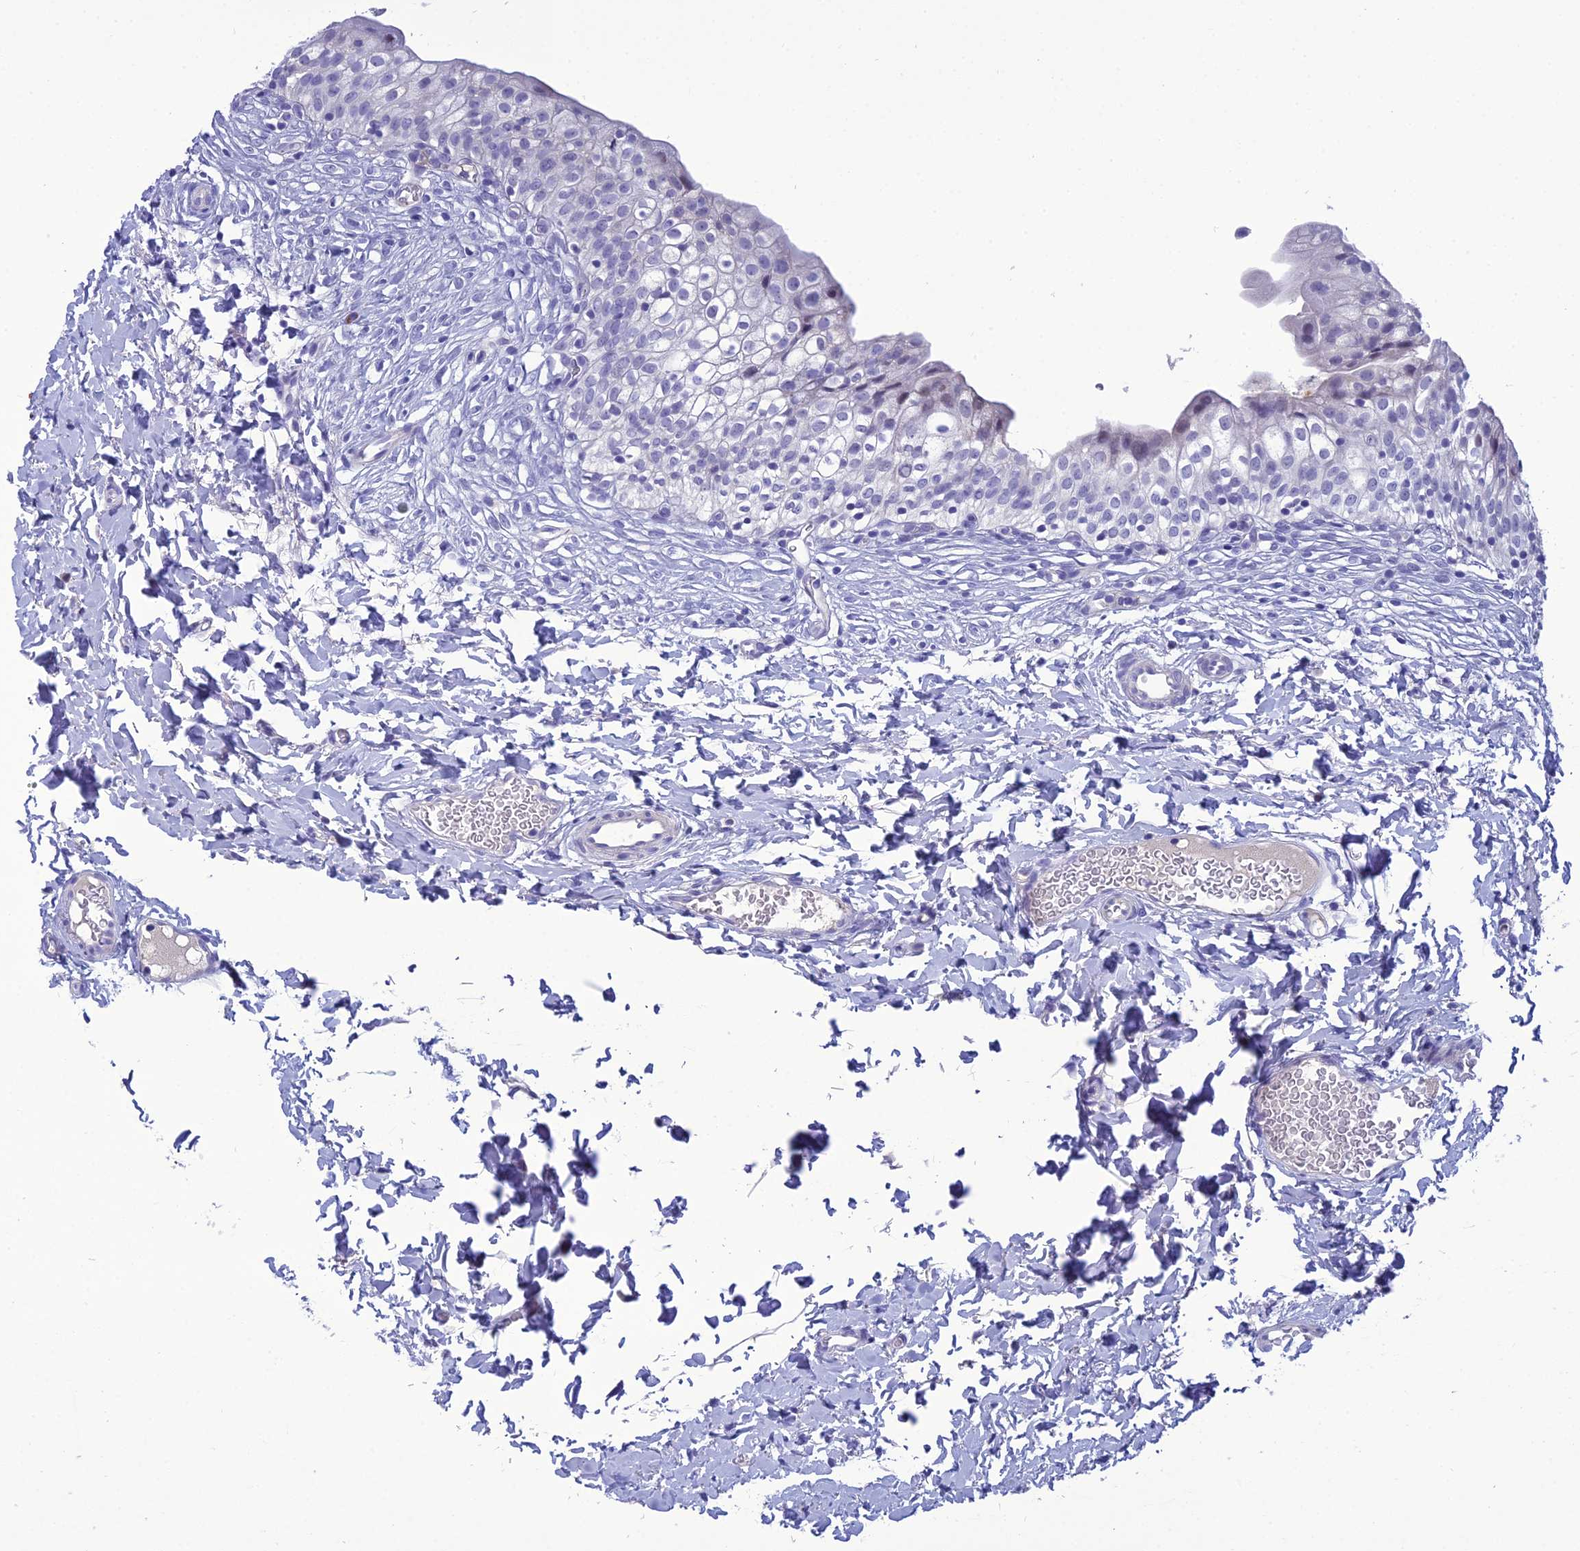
{"staining": {"intensity": "negative", "quantity": "none", "location": "none"}, "tissue": "urinary bladder", "cell_type": "Urothelial cells", "image_type": "normal", "snomed": [{"axis": "morphology", "description": "Normal tissue, NOS"}, {"axis": "topography", "description": "Urinary bladder"}], "caption": "This micrograph is of unremarkable urinary bladder stained with IHC to label a protein in brown with the nuclei are counter-stained blue. There is no expression in urothelial cells.", "gene": "CRB2", "patient": {"sex": "male", "age": 55}}